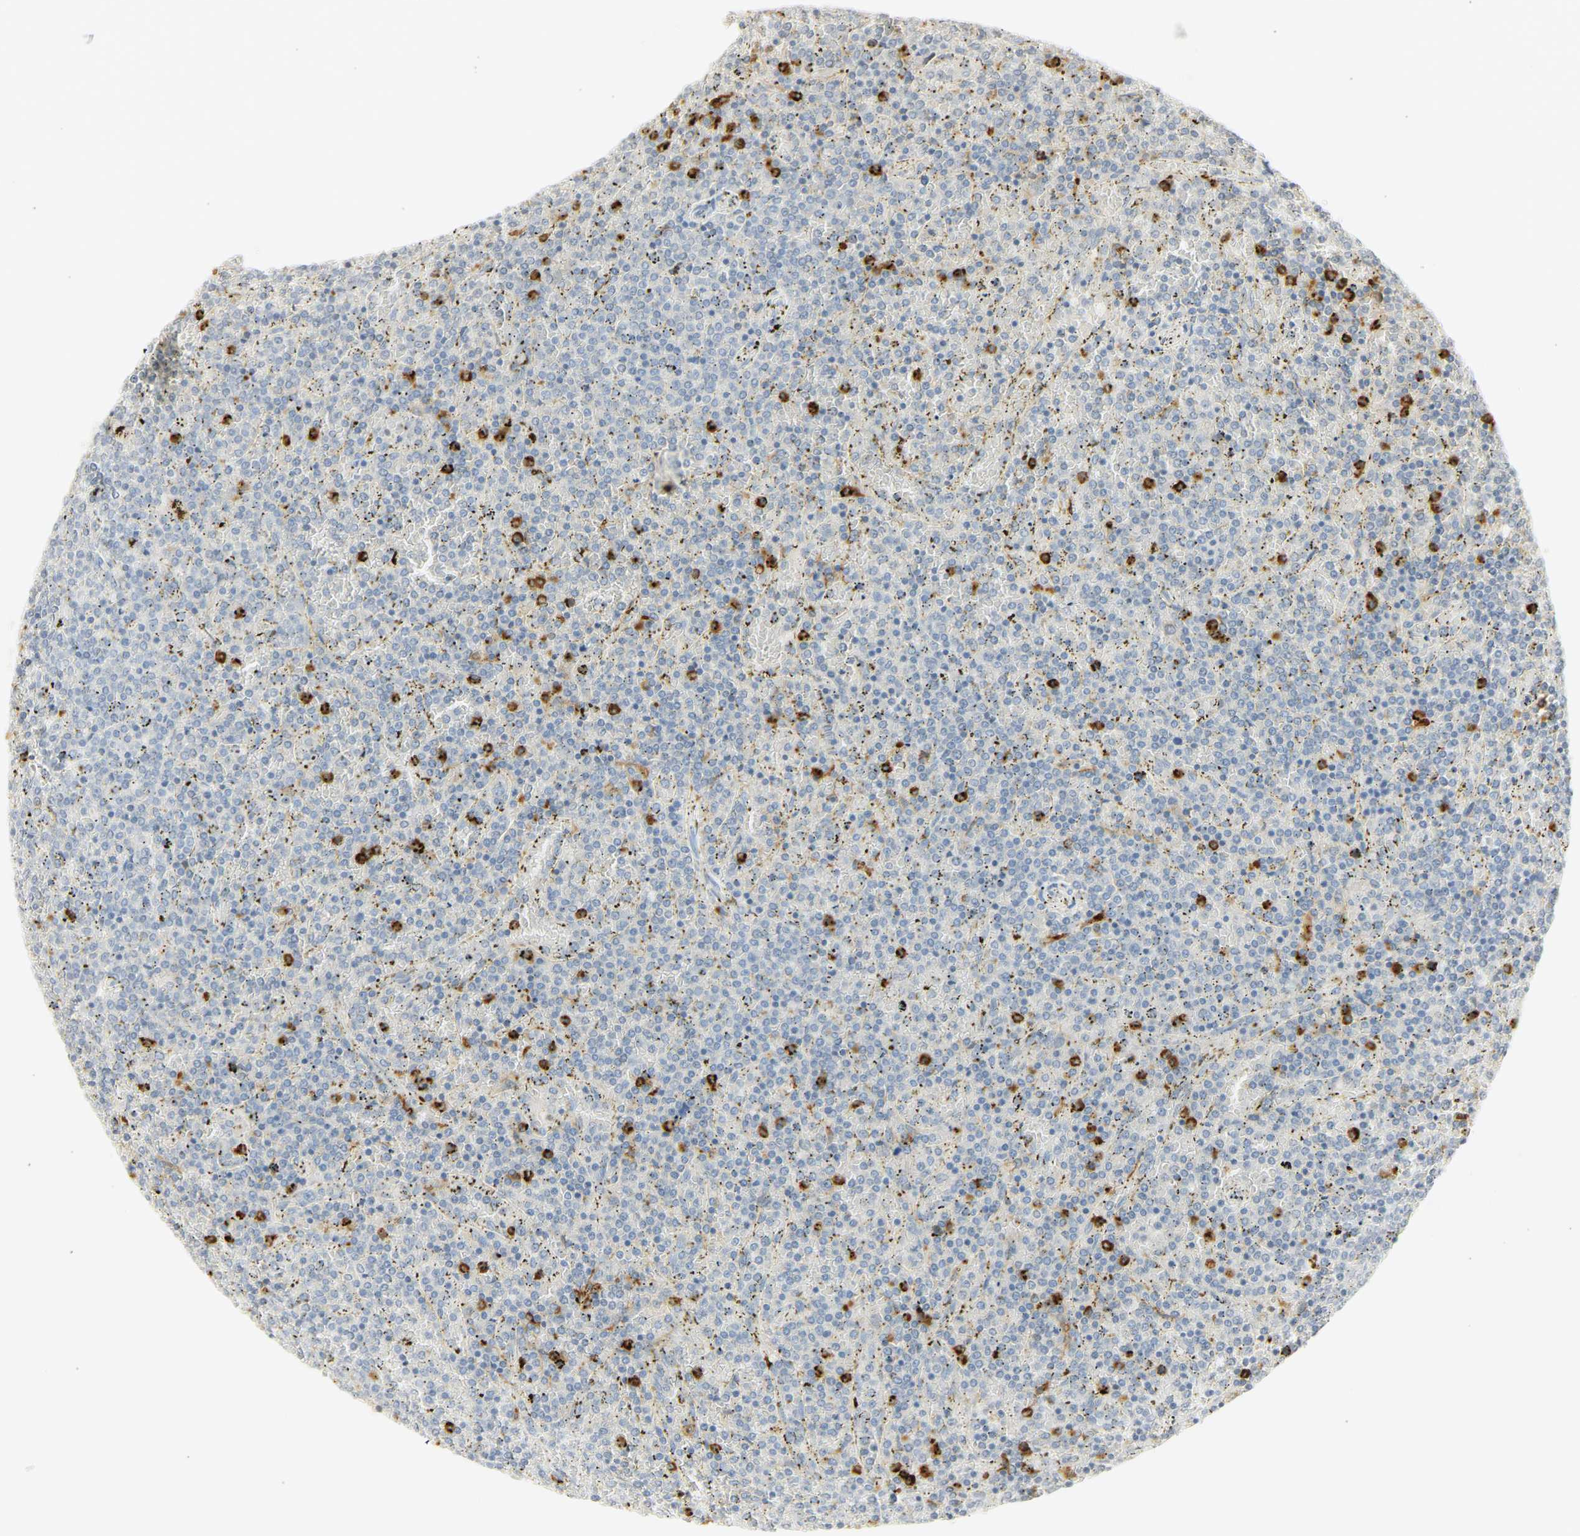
{"staining": {"intensity": "negative", "quantity": "none", "location": "none"}, "tissue": "lymphoma", "cell_type": "Tumor cells", "image_type": "cancer", "snomed": [{"axis": "morphology", "description": "Malignant lymphoma, non-Hodgkin's type, Low grade"}, {"axis": "topography", "description": "Spleen"}], "caption": "An immunohistochemistry (IHC) photomicrograph of malignant lymphoma, non-Hodgkin's type (low-grade) is shown. There is no staining in tumor cells of malignant lymphoma, non-Hodgkin's type (low-grade).", "gene": "CEACAM5", "patient": {"sex": "female", "age": 77}}